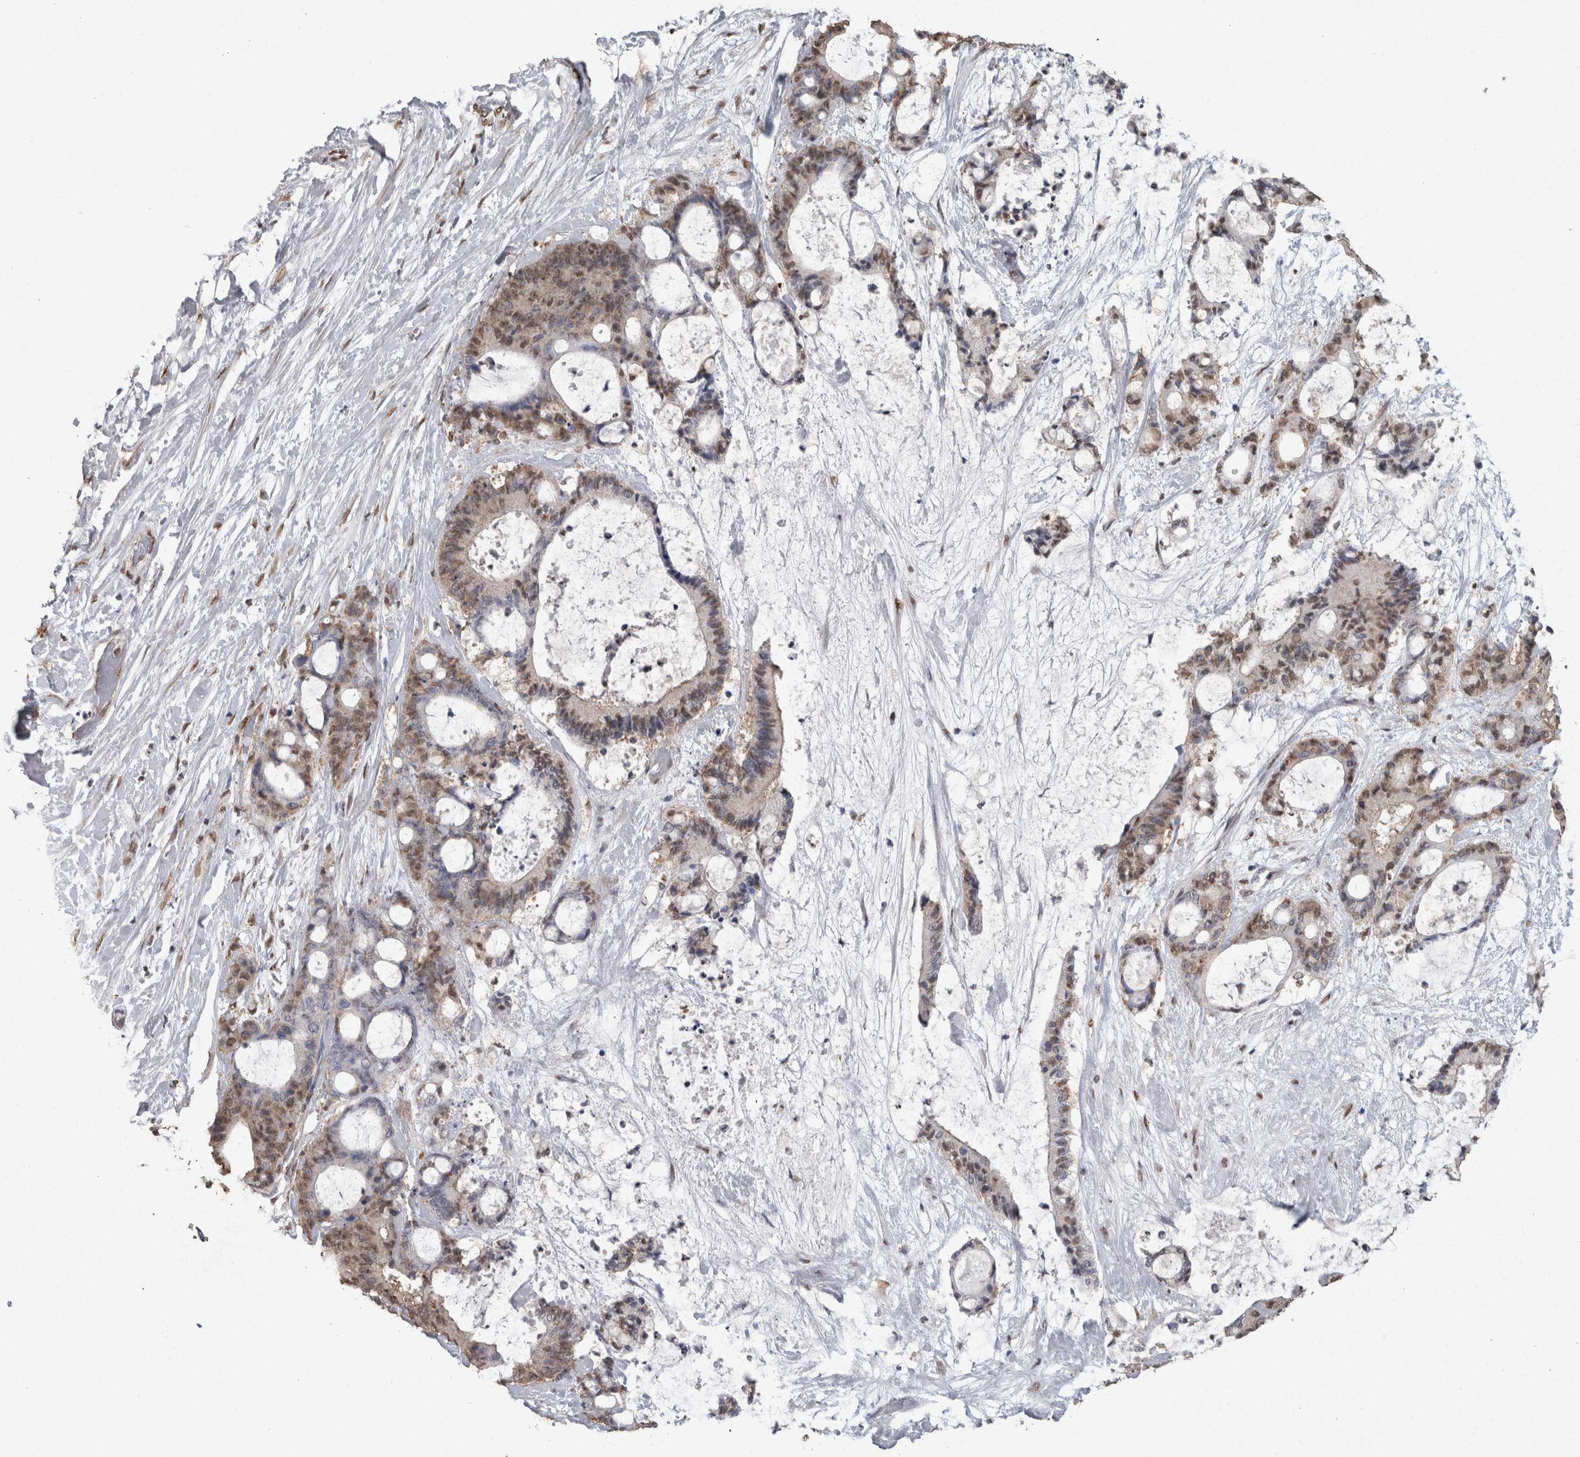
{"staining": {"intensity": "weak", "quantity": "25%-75%", "location": "nuclear"}, "tissue": "liver cancer", "cell_type": "Tumor cells", "image_type": "cancer", "snomed": [{"axis": "morphology", "description": "Cholangiocarcinoma"}, {"axis": "topography", "description": "Liver"}], "caption": "Immunohistochemical staining of human liver cancer demonstrates weak nuclear protein staining in about 25%-75% of tumor cells. Immunohistochemistry (ihc) stains the protein of interest in brown and the nuclei are stained blue.", "gene": "SMAD7", "patient": {"sex": "female", "age": 73}}